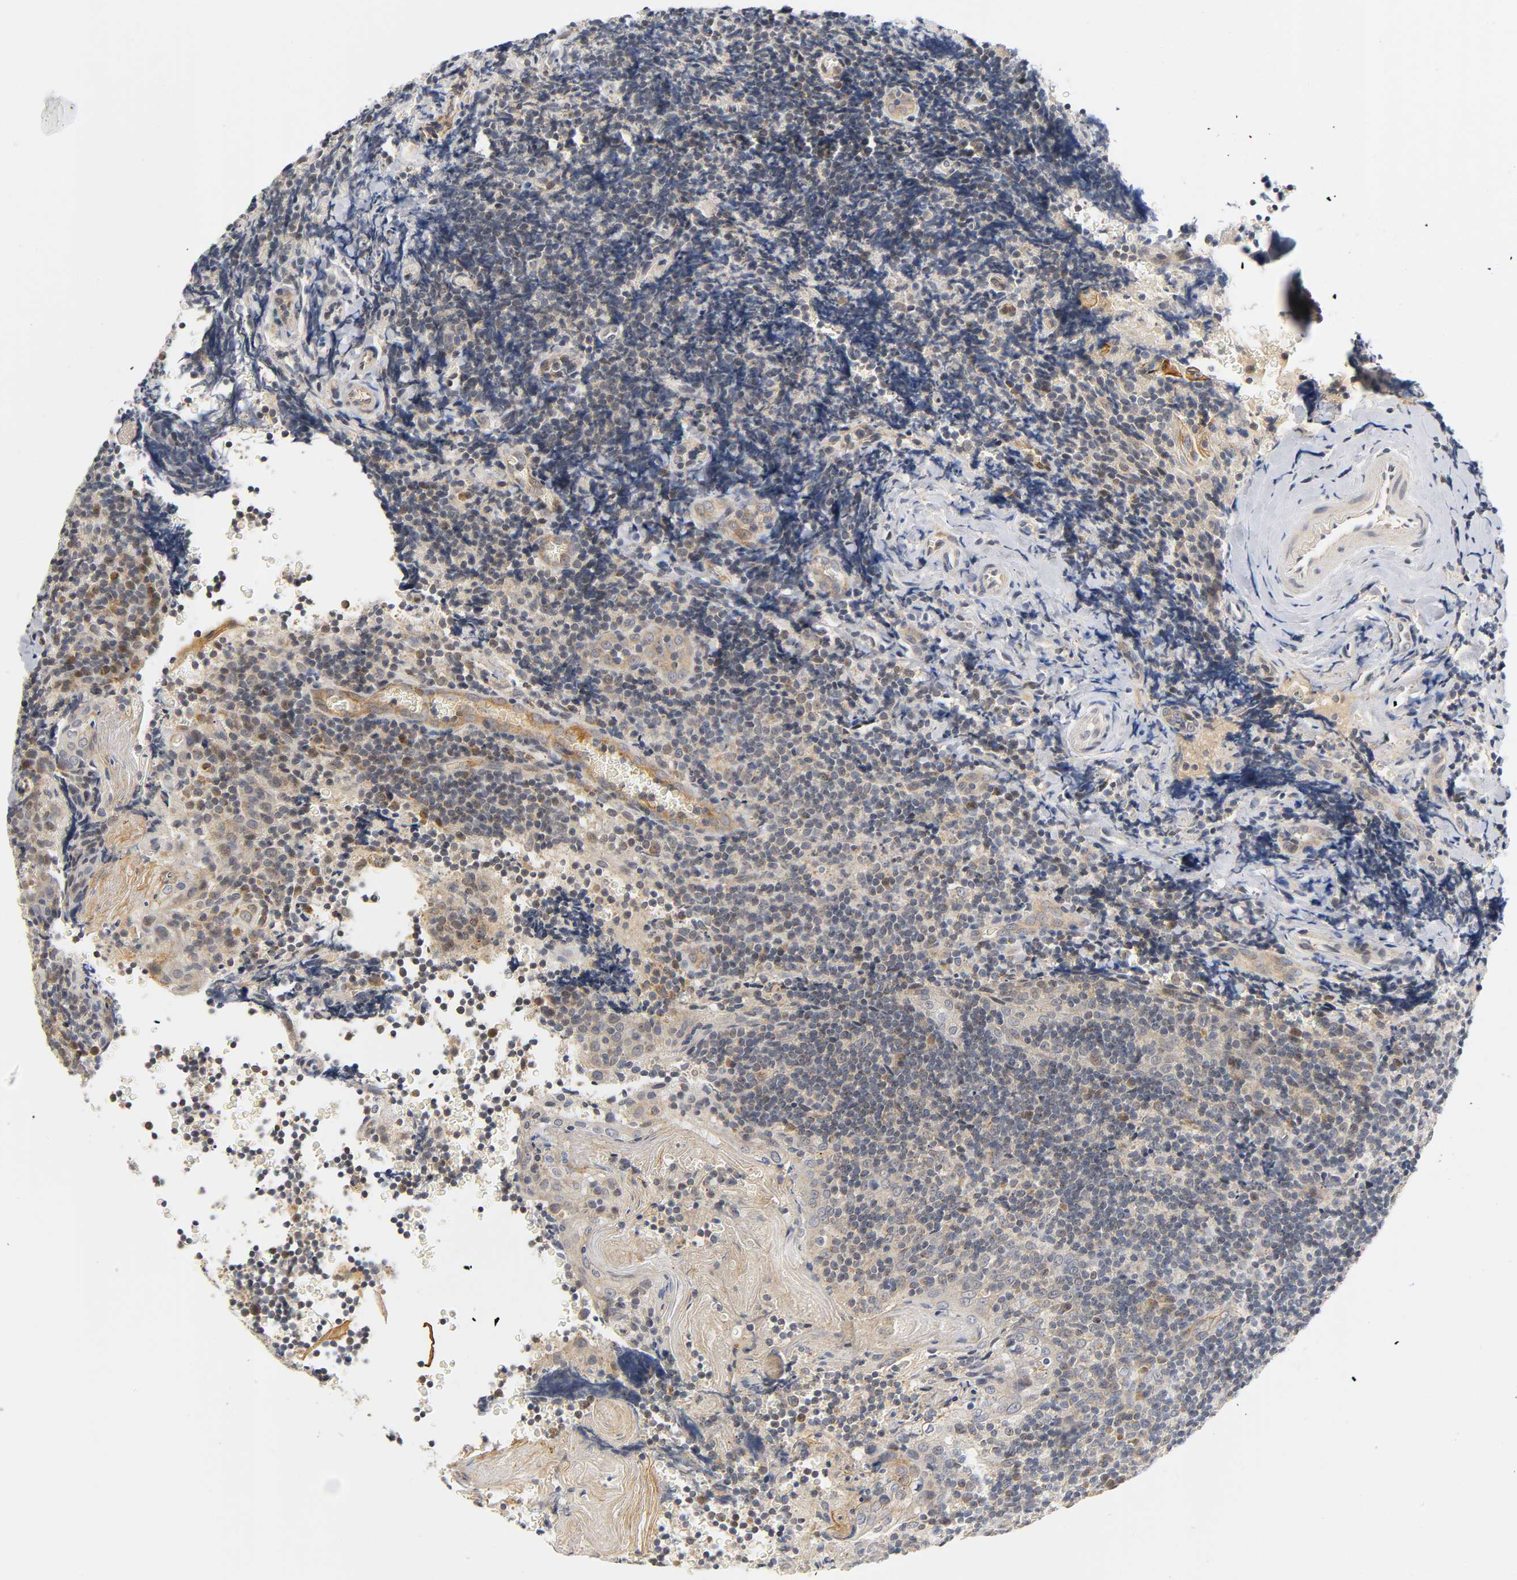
{"staining": {"intensity": "weak", "quantity": ">75%", "location": "cytoplasmic/membranous"}, "tissue": "tonsil", "cell_type": "Germinal center cells", "image_type": "normal", "snomed": [{"axis": "morphology", "description": "Normal tissue, NOS"}, {"axis": "topography", "description": "Tonsil"}], "caption": "There is low levels of weak cytoplasmic/membranous positivity in germinal center cells of benign tonsil, as demonstrated by immunohistochemical staining (brown color).", "gene": "NRP1", "patient": {"sex": "male", "age": 20}}